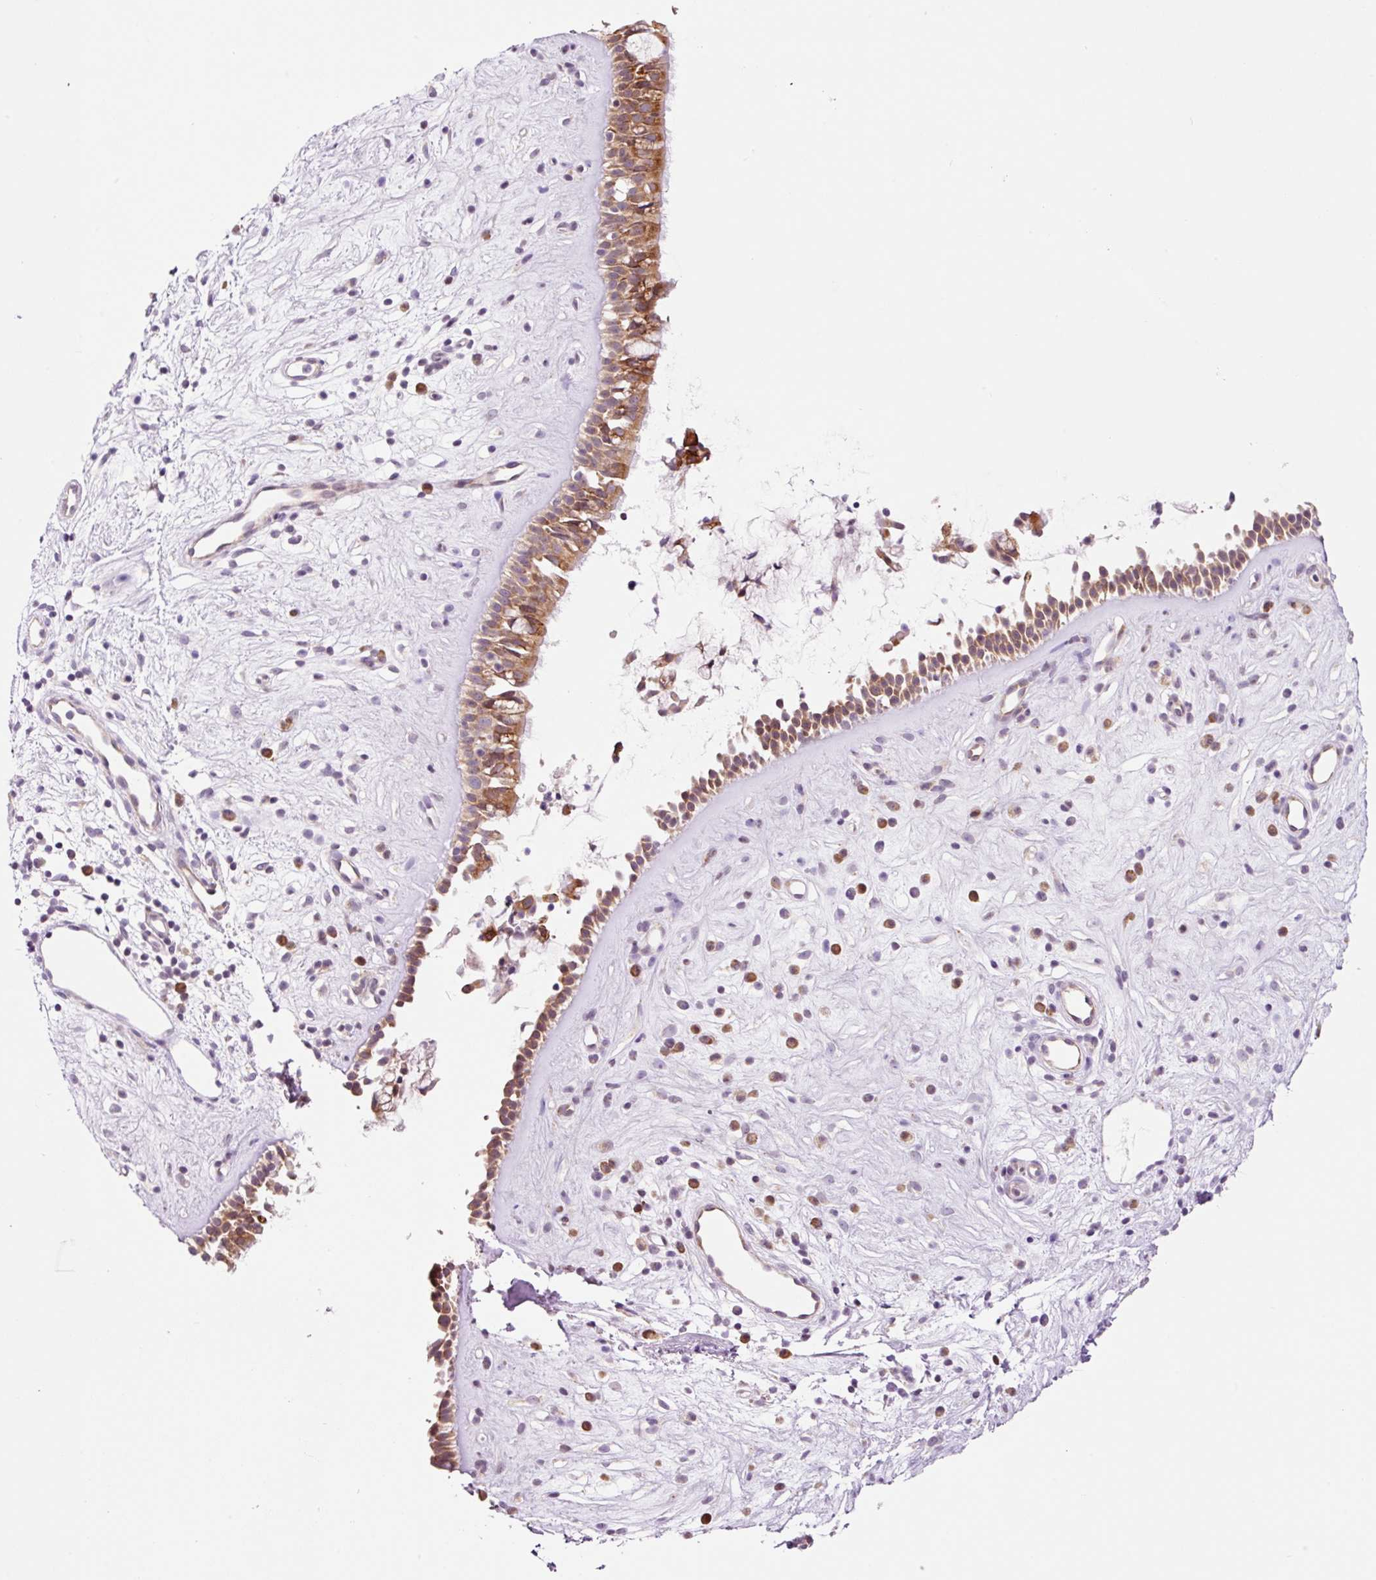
{"staining": {"intensity": "moderate", "quantity": ">75%", "location": "cytoplasmic/membranous,nuclear"}, "tissue": "nasopharynx", "cell_type": "Respiratory epithelial cells", "image_type": "normal", "snomed": [{"axis": "morphology", "description": "Normal tissue, NOS"}, {"axis": "topography", "description": "Nasopharynx"}], "caption": "Immunohistochemistry (IHC) histopathology image of unremarkable nasopharynx: human nasopharynx stained using IHC reveals medium levels of moderate protein expression localized specifically in the cytoplasmic/membranous,nuclear of respiratory epithelial cells, appearing as a cytoplasmic/membranous,nuclear brown color.", "gene": "RPL41", "patient": {"sex": "male", "age": 32}}